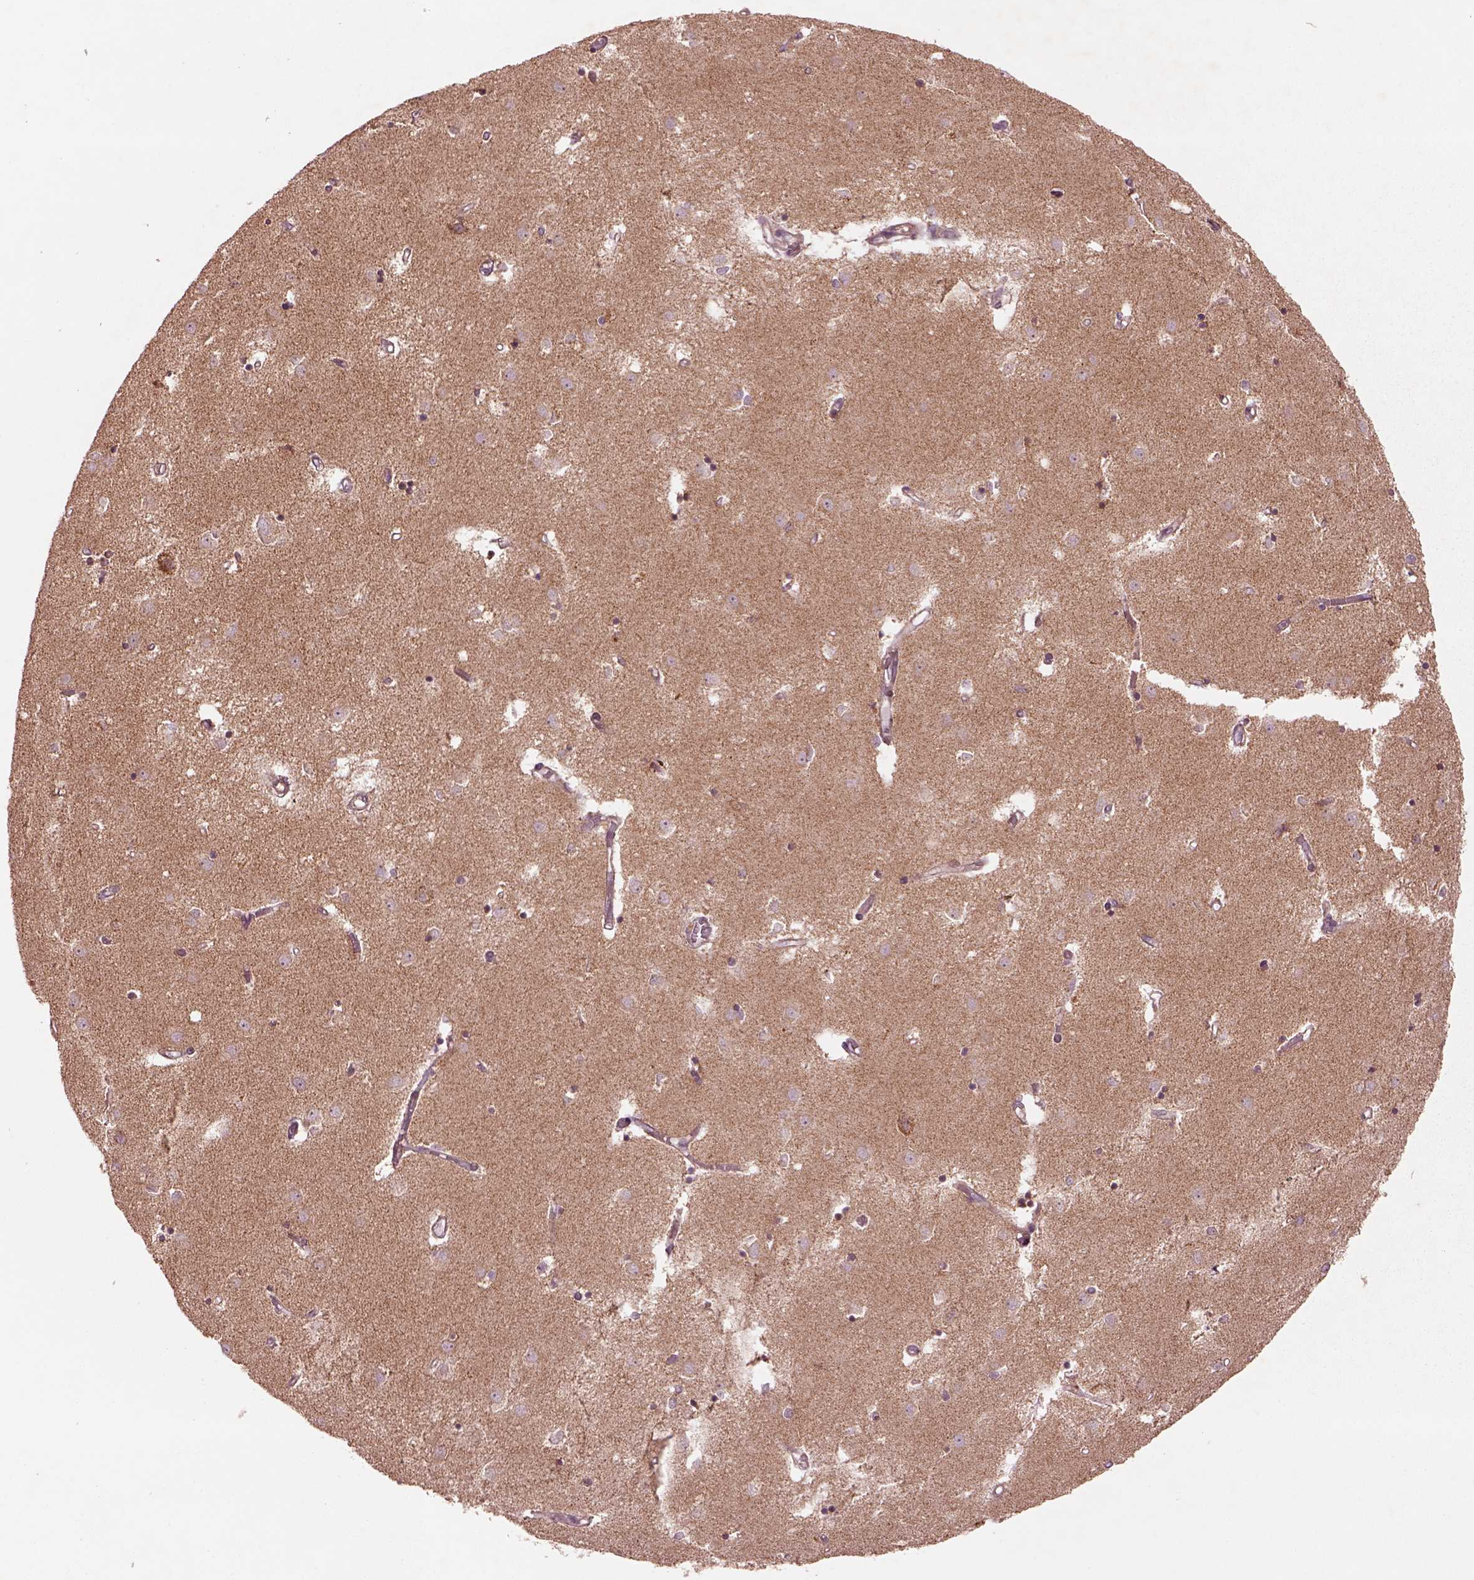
{"staining": {"intensity": "weak", "quantity": "25%-75%", "location": "cytoplasmic/membranous"}, "tissue": "caudate", "cell_type": "Glial cells", "image_type": "normal", "snomed": [{"axis": "morphology", "description": "Normal tissue, NOS"}, {"axis": "topography", "description": "Lateral ventricle wall"}], "caption": "Human caudate stained for a protein (brown) shows weak cytoplasmic/membranous positive staining in approximately 25%-75% of glial cells.", "gene": "SLC25A31", "patient": {"sex": "male", "age": 54}}